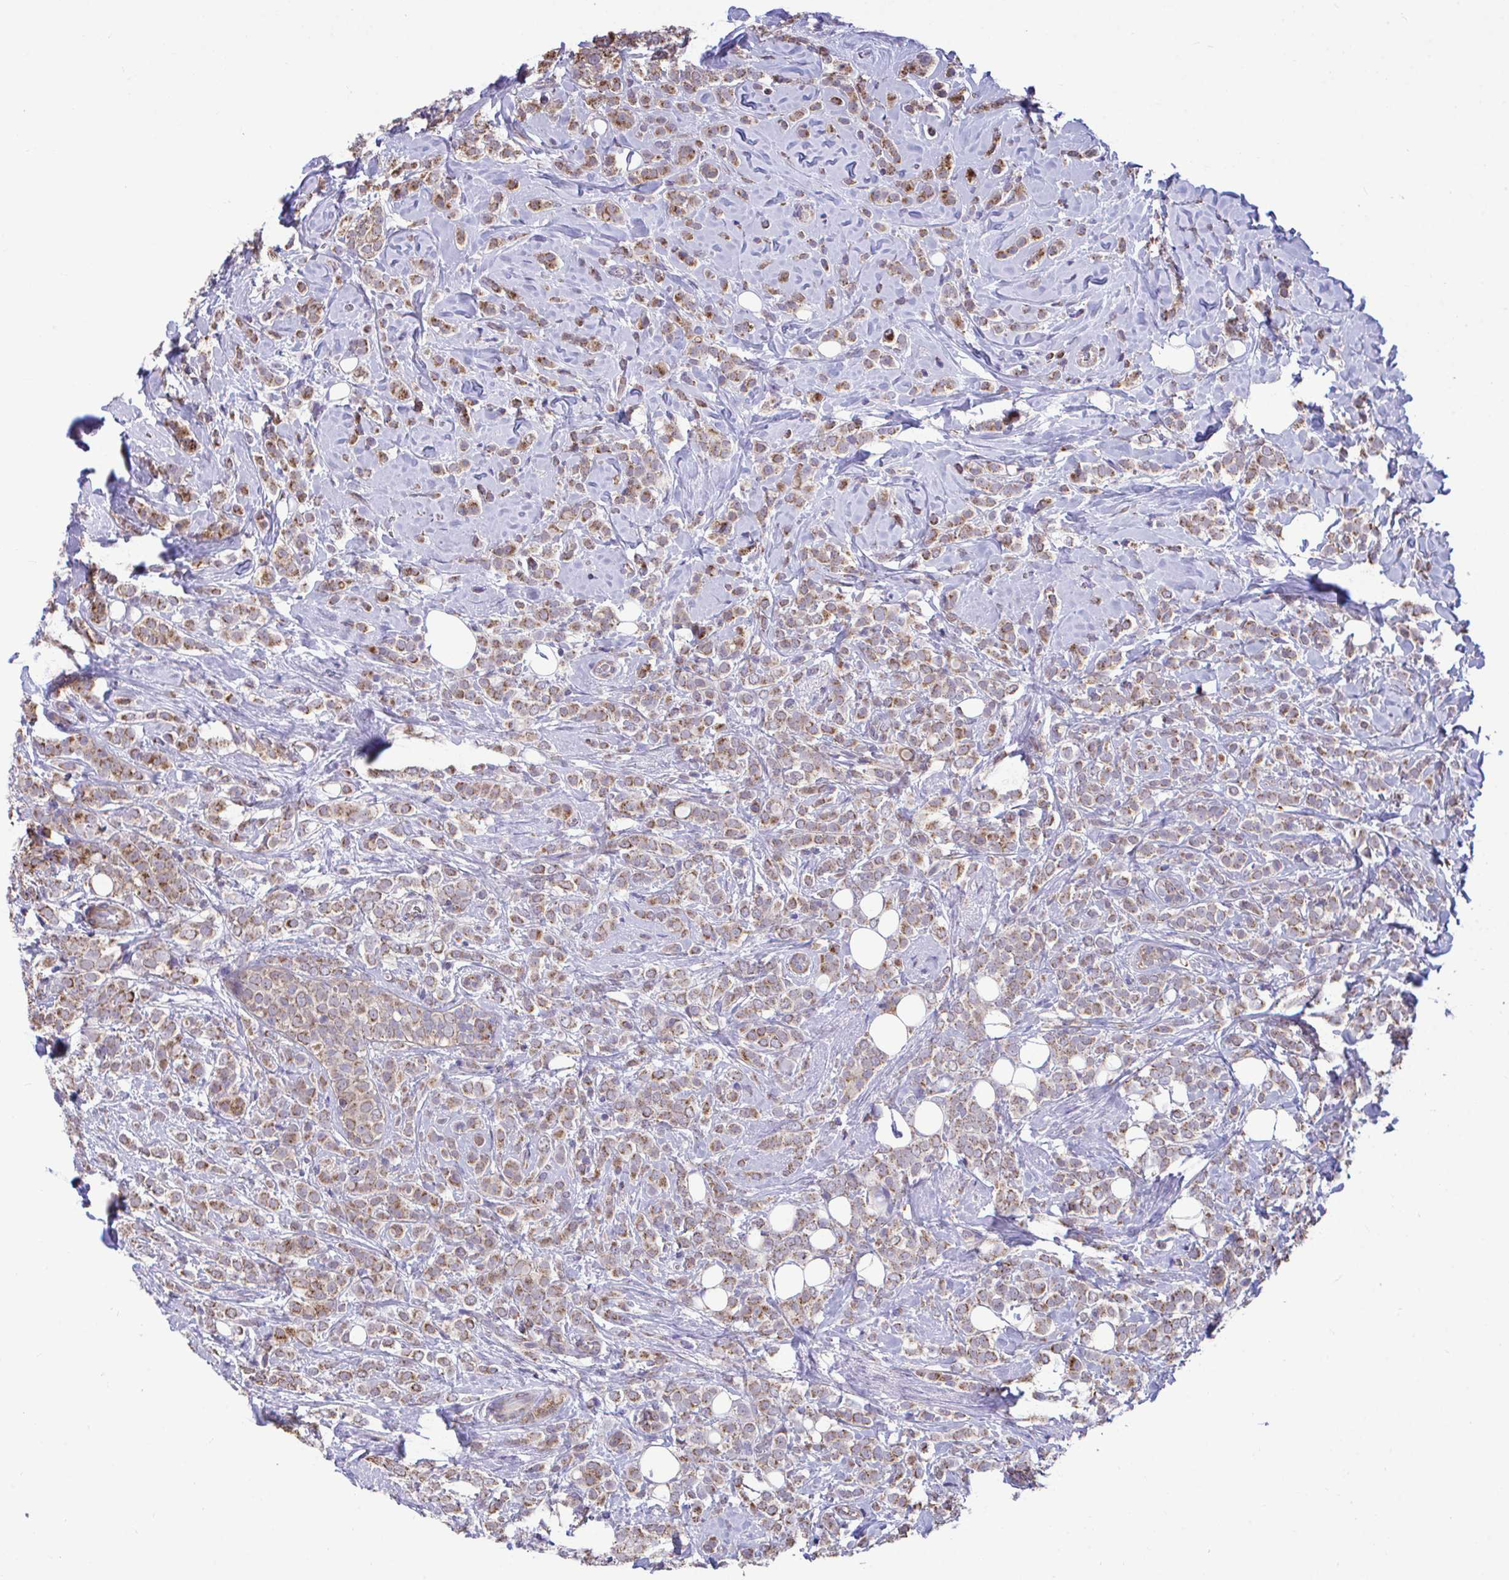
{"staining": {"intensity": "moderate", "quantity": ">75%", "location": "cytoplasmic/membranous"}, "tissue": "breast cancer", "cell_type": "Tumor cells", "image_type": "cancer", "snomed": [{"axis": "morphology", "description": "Lobular carcinoma"}, {"axis": "topography", "description": "Breast"}], "caption": "A medium amount of moderate cytoplasmic/membranous expression is present in approximately >75% of tumor cells in breast cancer (lobular carcinoma) tissue. (DAB = brown stain, brightfield microscopy at high magnification).", "gene": "SARS2", "patient": {"sex": "female", "age": 49}}